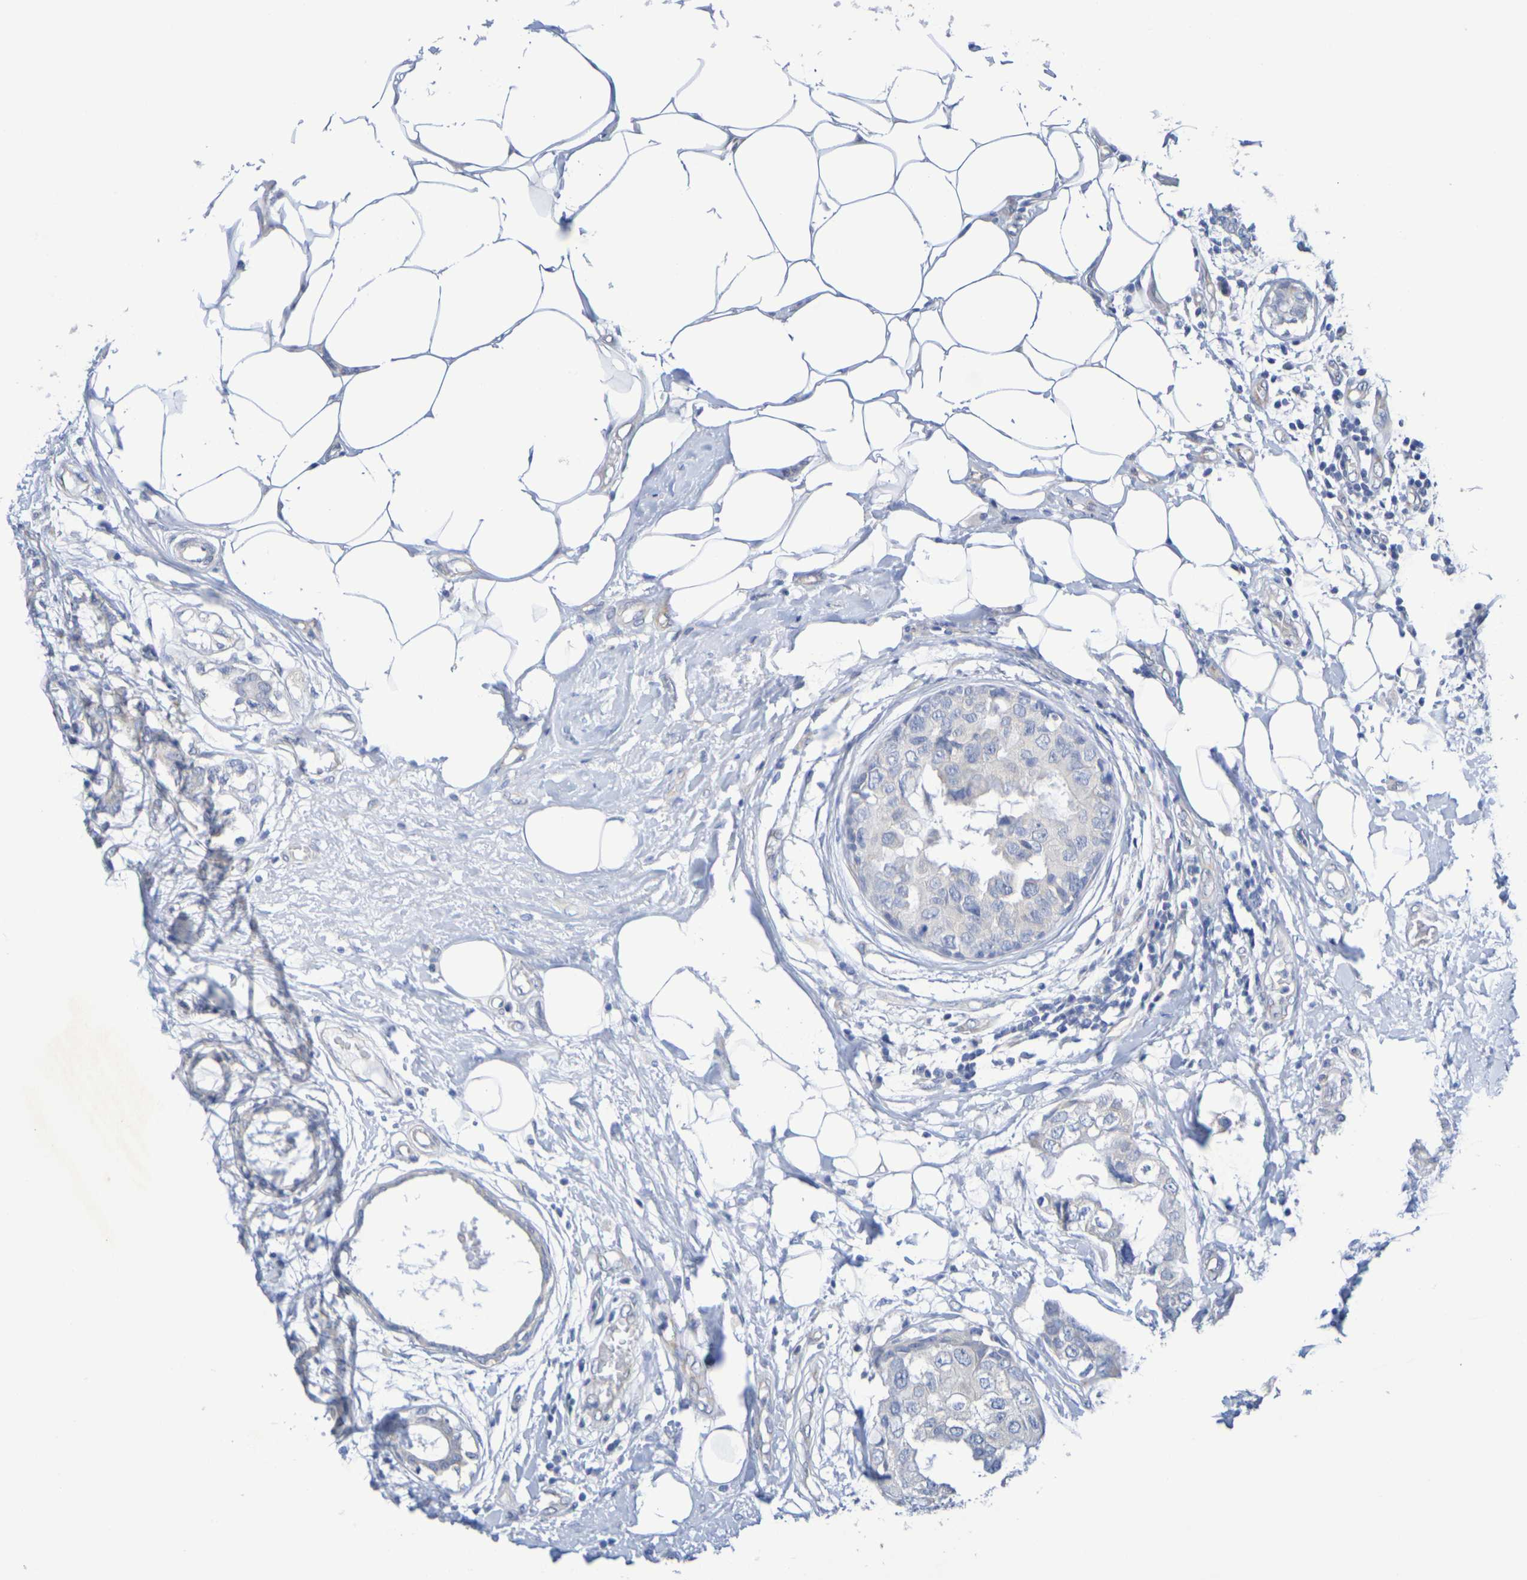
{"staining": {"intensity": "weak", "quantity": "<25%", "location": "cytoplasmic/membranous"}, "tissue": "breast cancer", "cell_type": "Tumor cells", "image_type": "cancer", "snomed": [{"axis": "morphology", "description": "Duct carcinoma"}, {"axis": "topography", "description": "Breast"}], "caption": "This is a micrograph of immunohistochemistry staining of breast cancer (infiltrating ductal carcinoma), which shows no expression in tumor cells.", "gene": "TMCC3", "patient": {"sex": "female", "age": 40}}